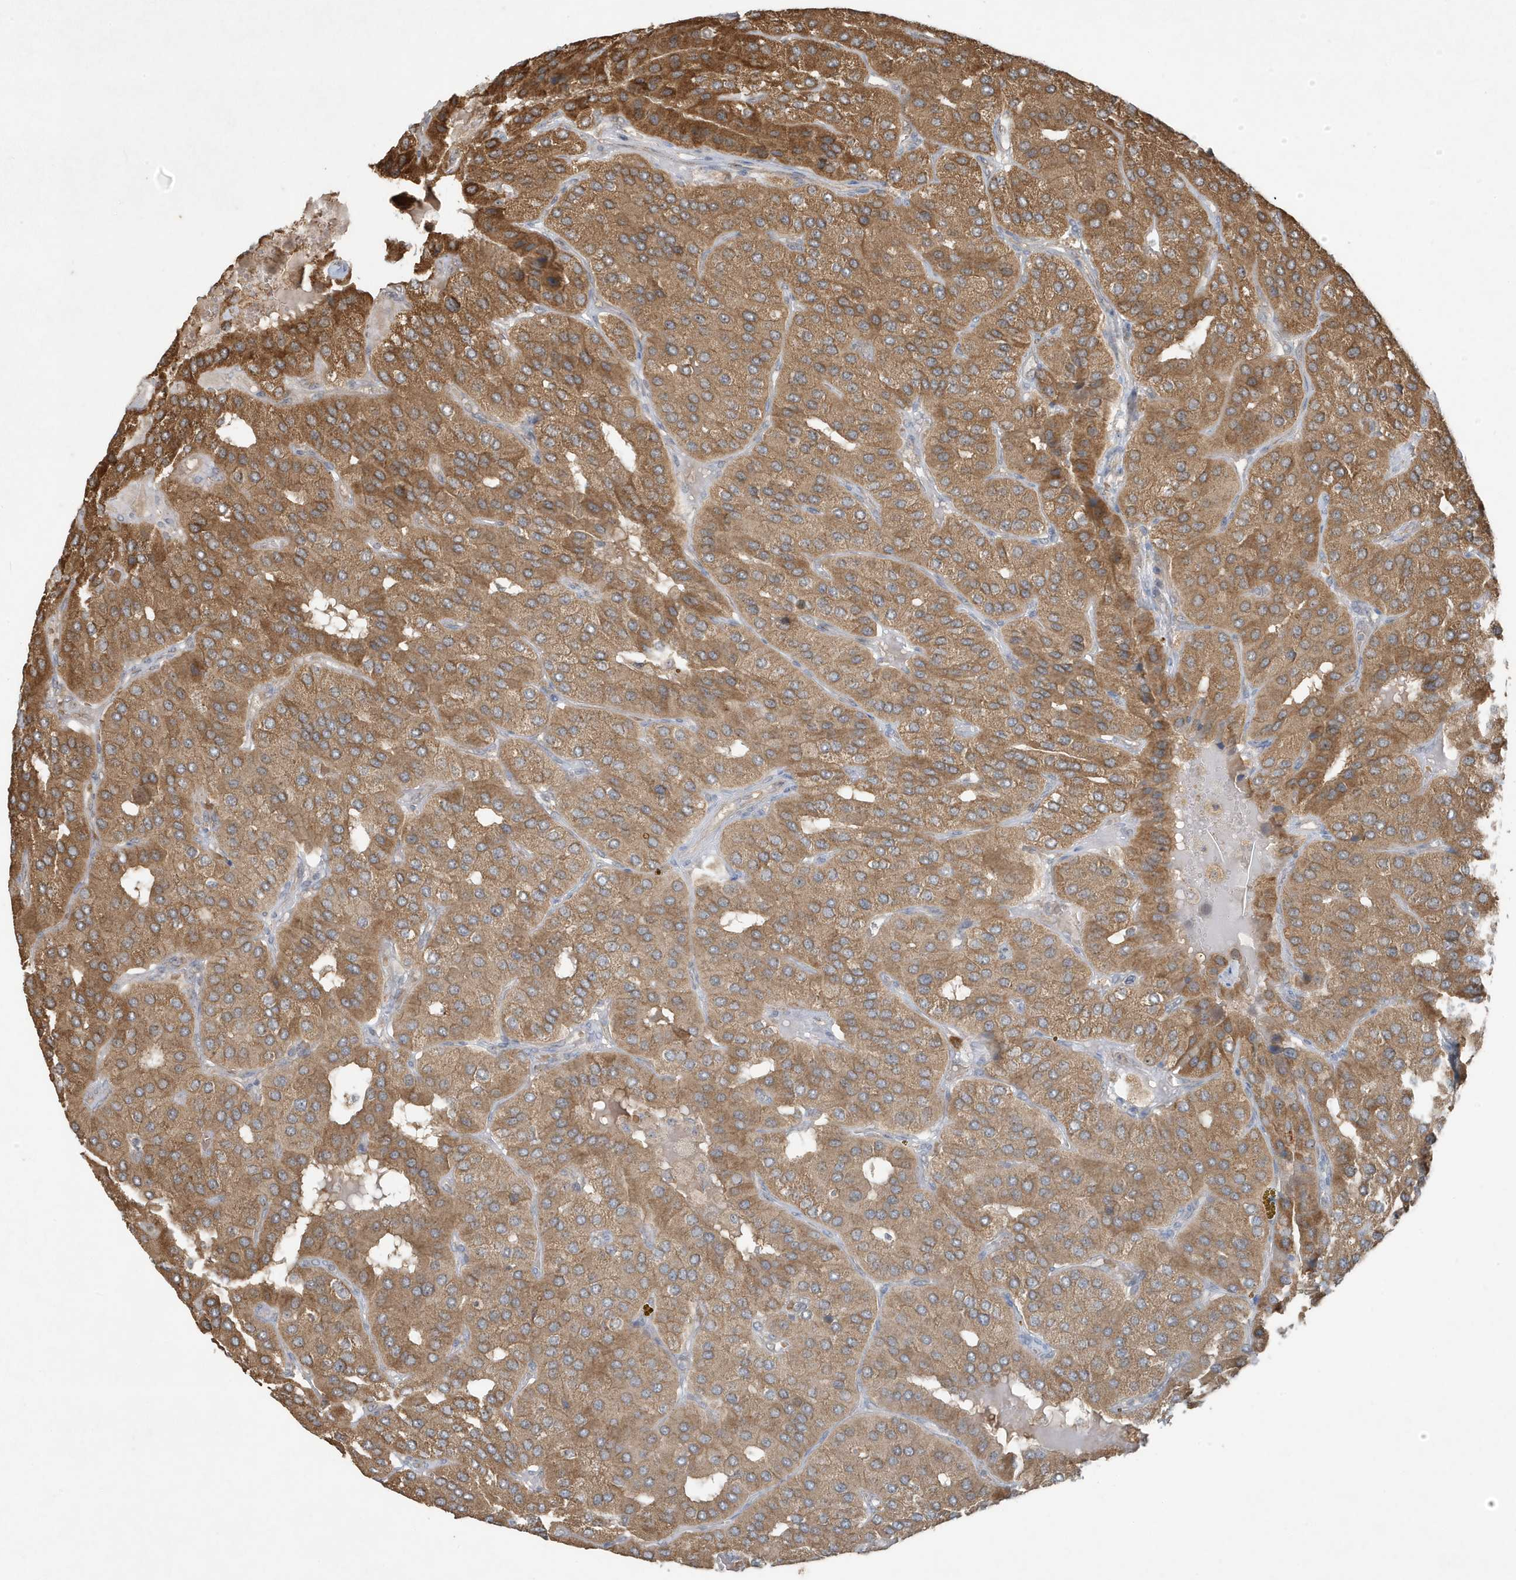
{"staining": {"intensity": "moderate", "quantity": ">75%", "location": "cytoplasmic/membranous"}, "tissue": "parathyroid gland", "cell_type": "Glandular cells", "image_type": "normal", "snomed": [{"axis": "morphology", "description": "Normal tissue, NOS"}, {"axis": "morphology", "description": "Adenoma, NOS"}, {"axis": "topography", "description": "Parathyroid gland"}], "caption": "Brown immunohistochemical staining in unremarkable parathyroid gland exhibits moderate cytoplasmic/membranous expression in approximately >75% of glandular cells. Nuclei are stained in blue.", "gene": "ABCB9", "patient": {"sex": "female", "age": 86}}